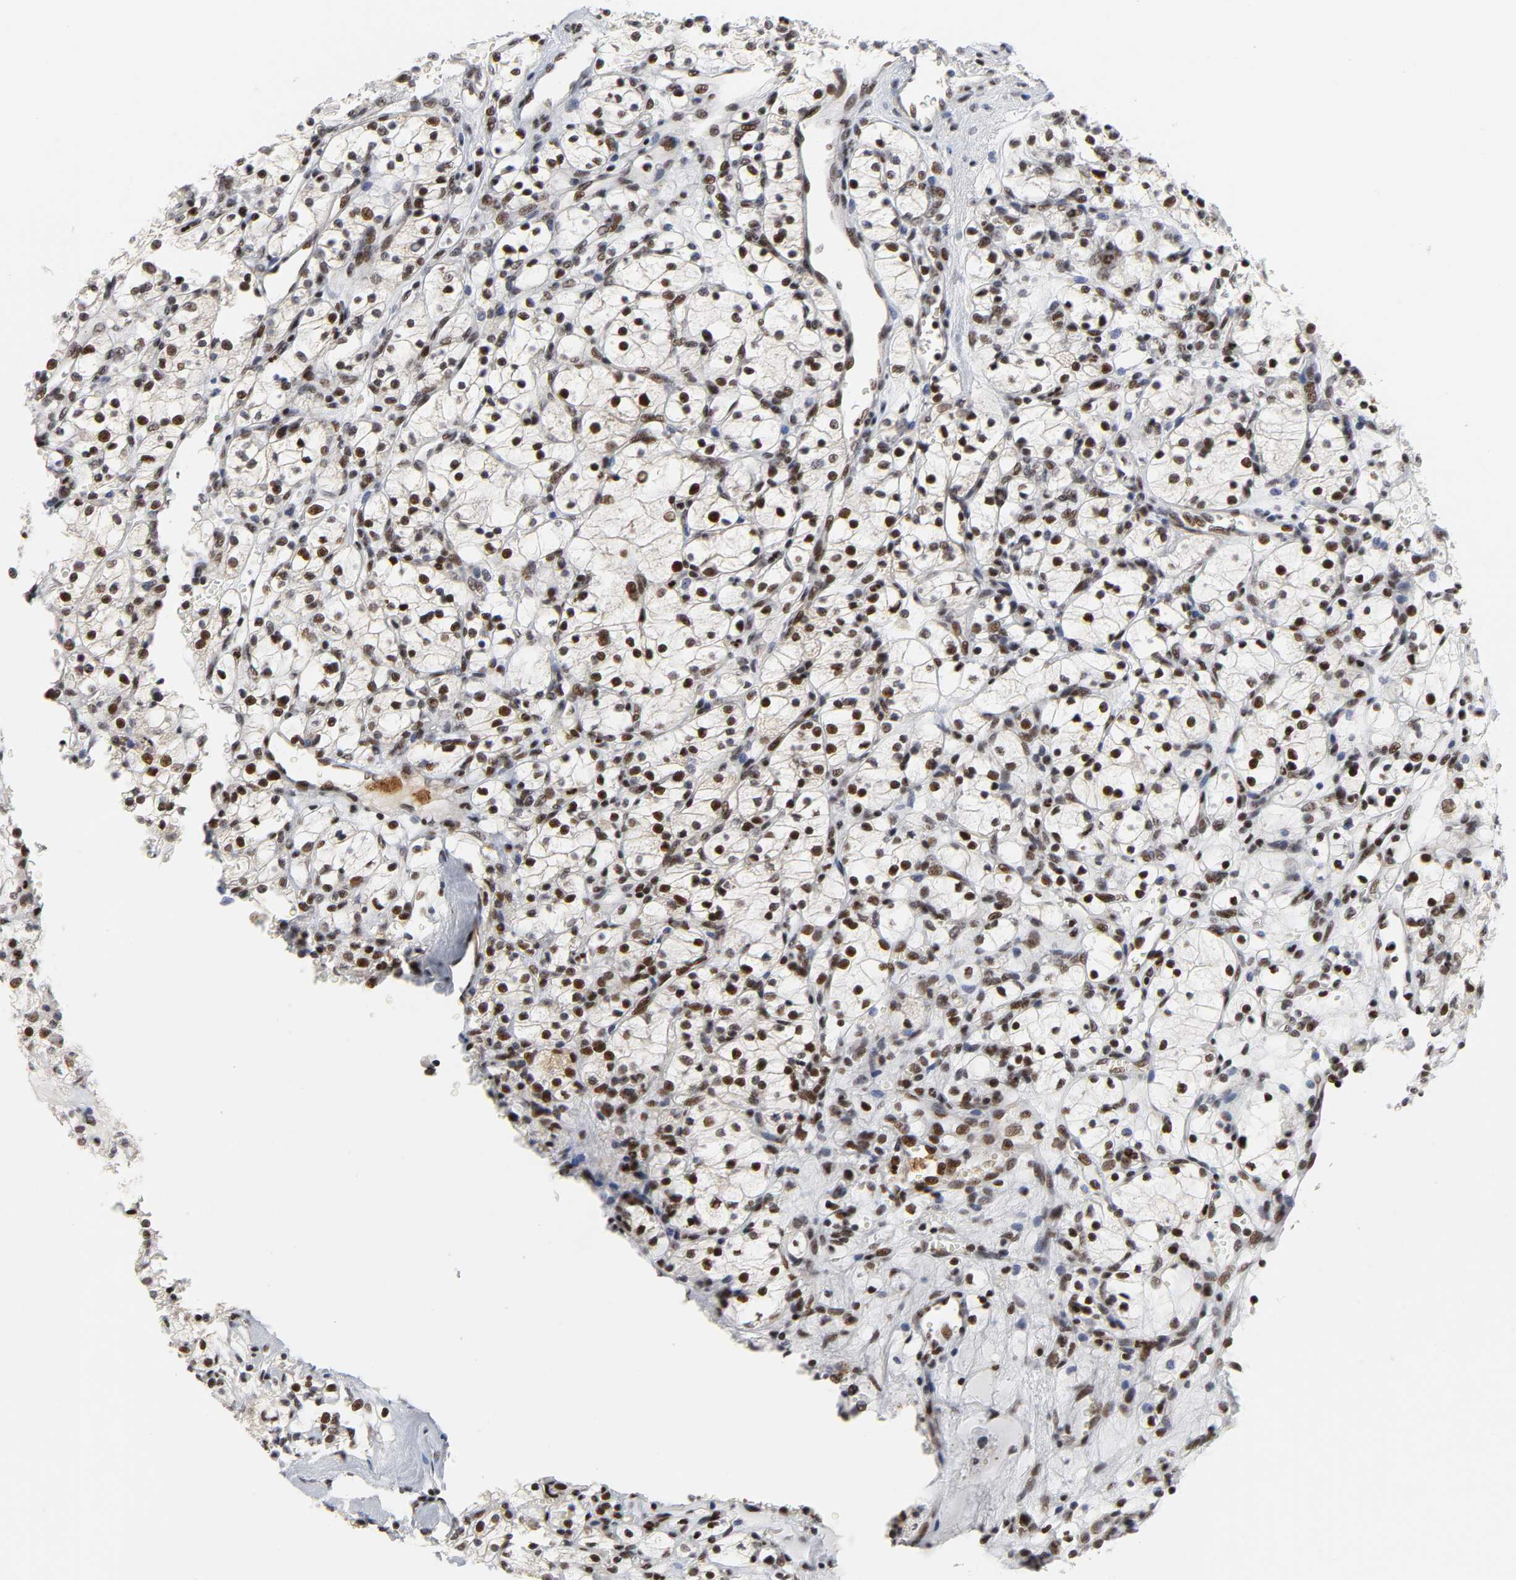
{"staining": {"intensity": "strong", "quantity": ">75%", "location": "nuclear"}, "tissue": "renal cancer", "cell_type": "Tumor cells", "image_type": "cancer", "snomed": [{"axis": "morphology", "description": "Adenocarcinoma, NOS"}, {"axis": "topography", "description": "Kidney"}], "caption": "Brown immunohistochemical staining in human renal cancer (adenocarcinoma) reveals strong nuclear staining in about >75% of tumor cells.", "gene": "CREBBP", "patient": {"sex": "female", "age": 83}}